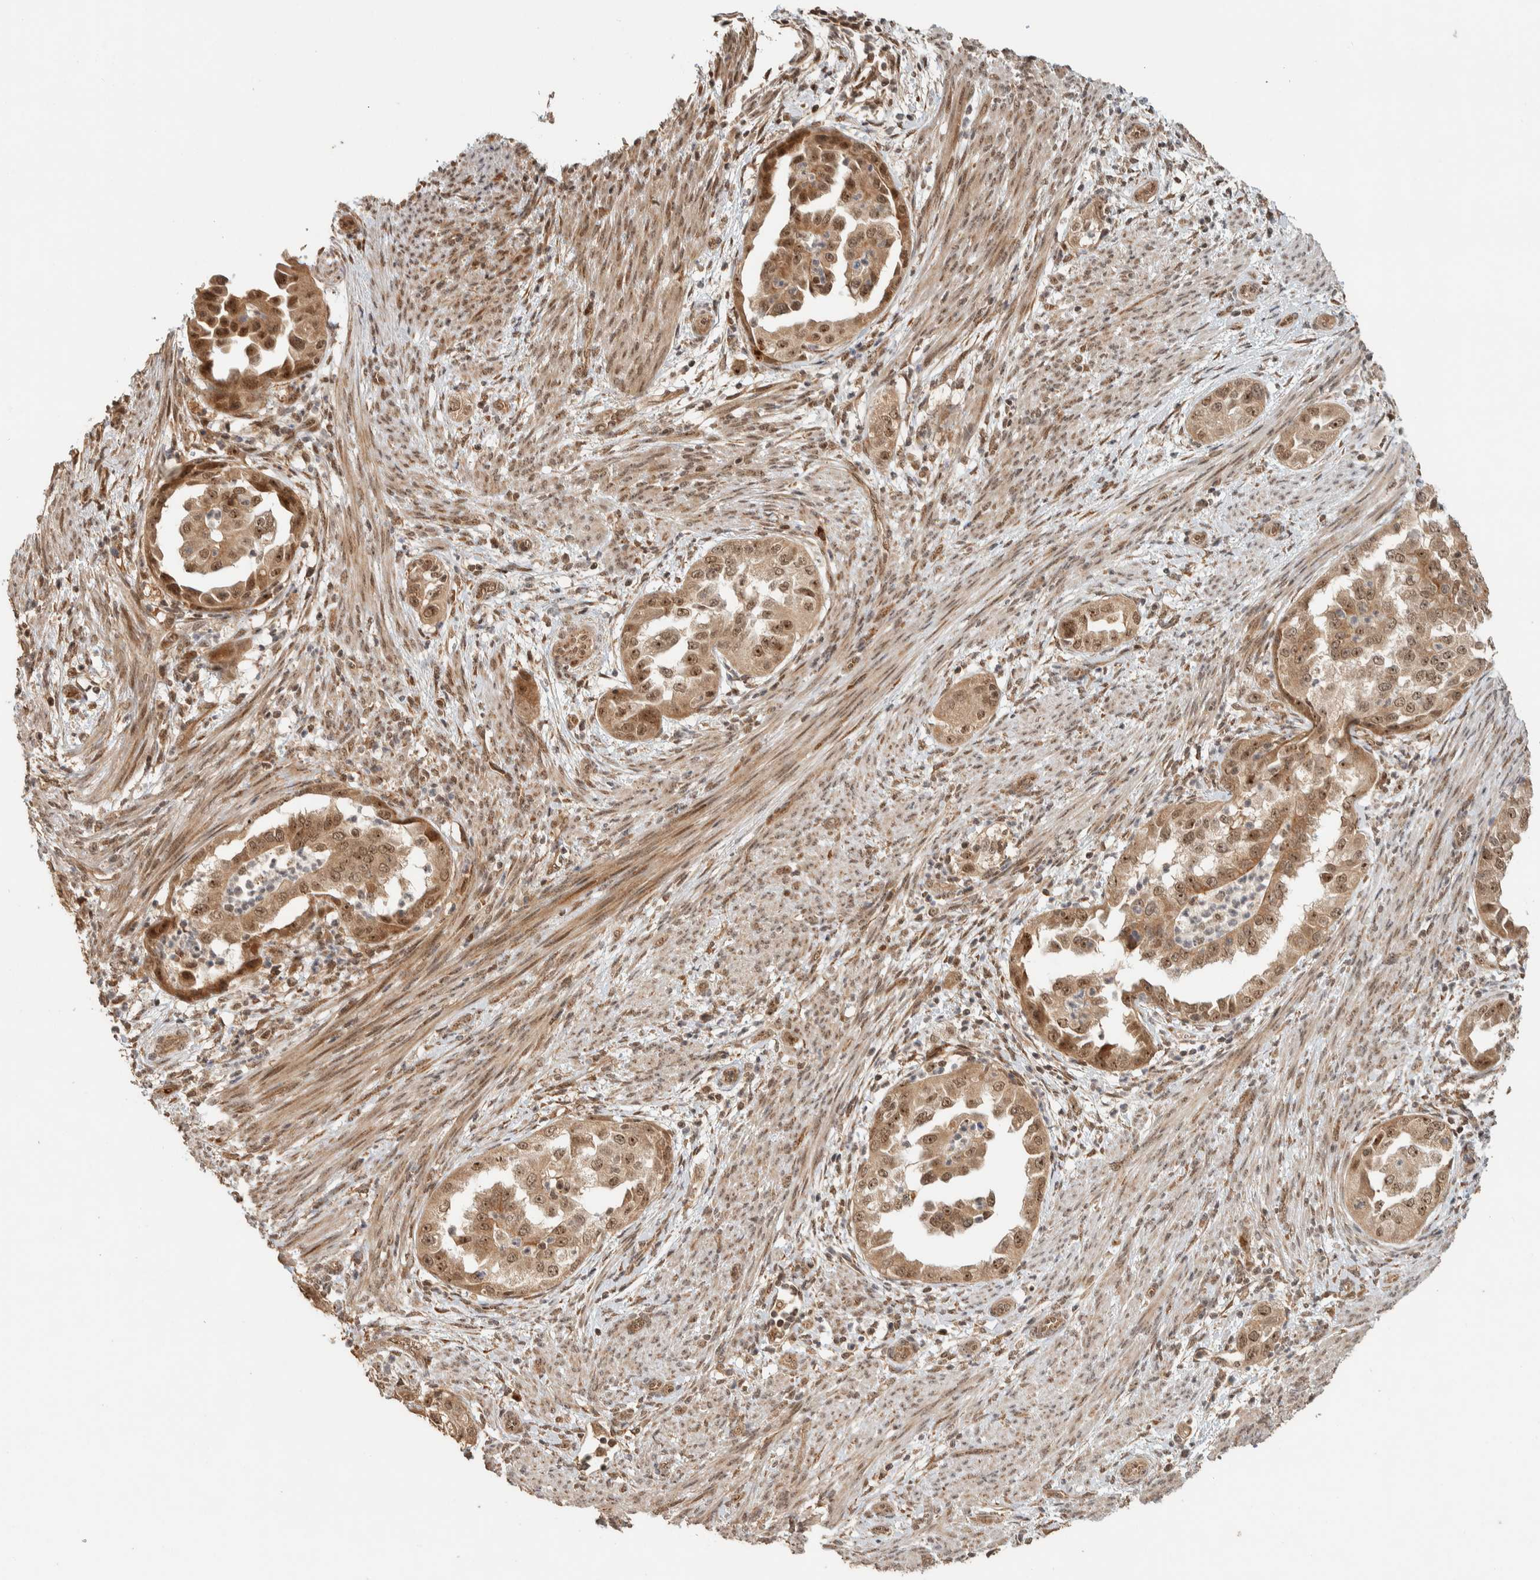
{"staining": {"intensity": "moderate", "quantity": ">75%", "location": "cytoplasmic/membranous,nuclear"}, "tissue": "endometrial cancer", "cell_type": "Tumor cells", "image_type": "cancer", "snomed": [{"axis": "morphology", "description": "Adenocarcinoma, NOS"}, {"axis": "topography", "description": "Endometrium"}], "caption": "Immunohistochemistry (IHC) micrograph of neoplastic tissue: human endometrial cancer (adenocarcinoma) stained using IHC shows medium levels of moderate protein expression localized specifically in the cytoplasmic/membranous and nuclear of tumor cells, appearing as a cytoplasmic/membranous and nuclear brown color.", "gene": "ZBTB2", "patient": {"sex": "female", "age": 85}}